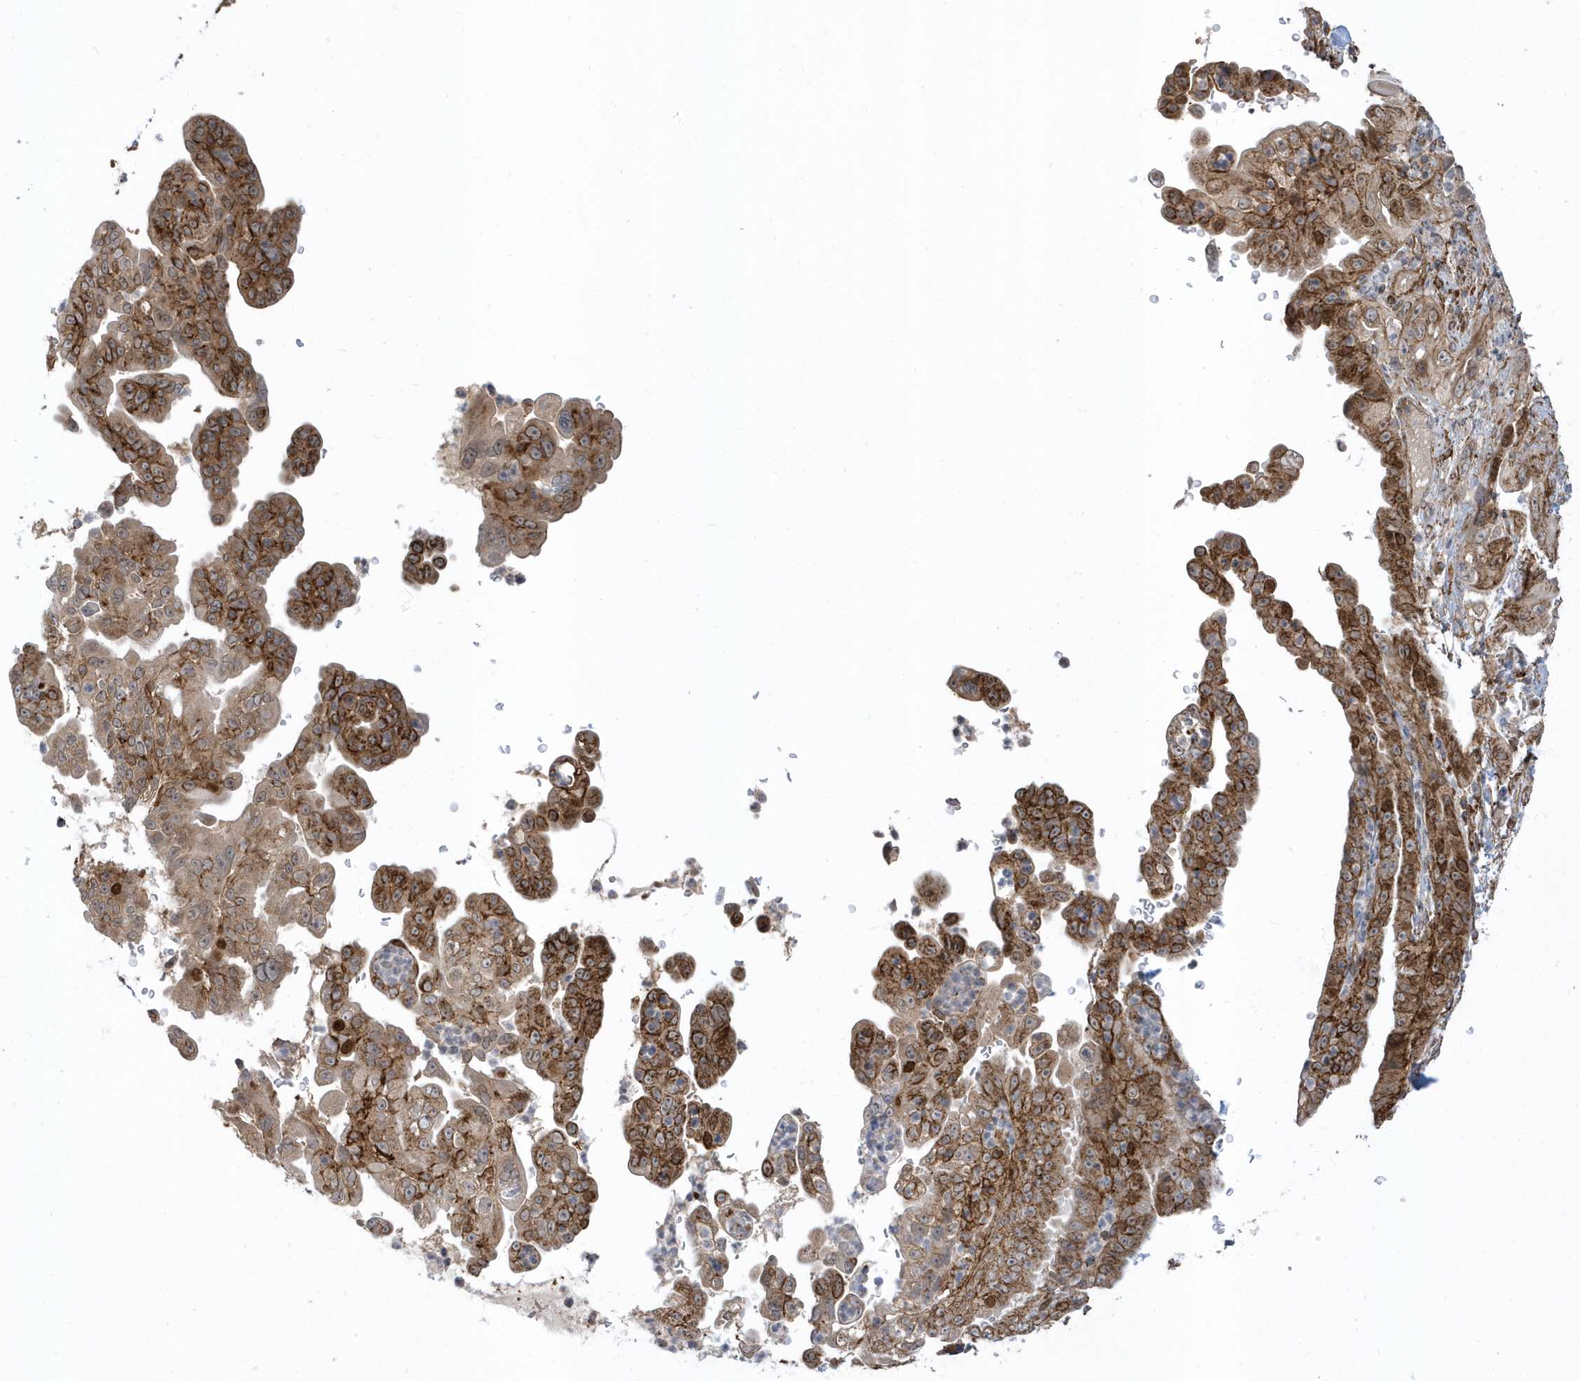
{"staining": {"intensity": "strong", "quantity": ">75%", "location": "cytoplasmic/membranous"}, "tissue": "pancreatic cancer", "cell_type": "Tumor cells", "image_type": "cancer", "snomed": [{"axis": "morphology", "description": "Adenocarcinoma, NOS"}, {"axis": "topography", "description": "Pancreas"}], "caption": "Brown immunohistochemical staining in pancreatic cancer (adenocarcinoma) reveals strong cytoplasmic/membranous expression in about >75% of tumor cells. Using DAB (brown) and hematoxylin (blue) stains, captured at high magnification using brightfield microscopy.", "gene": "HRH4", "patient": {"sex": "female", "age": 78}}